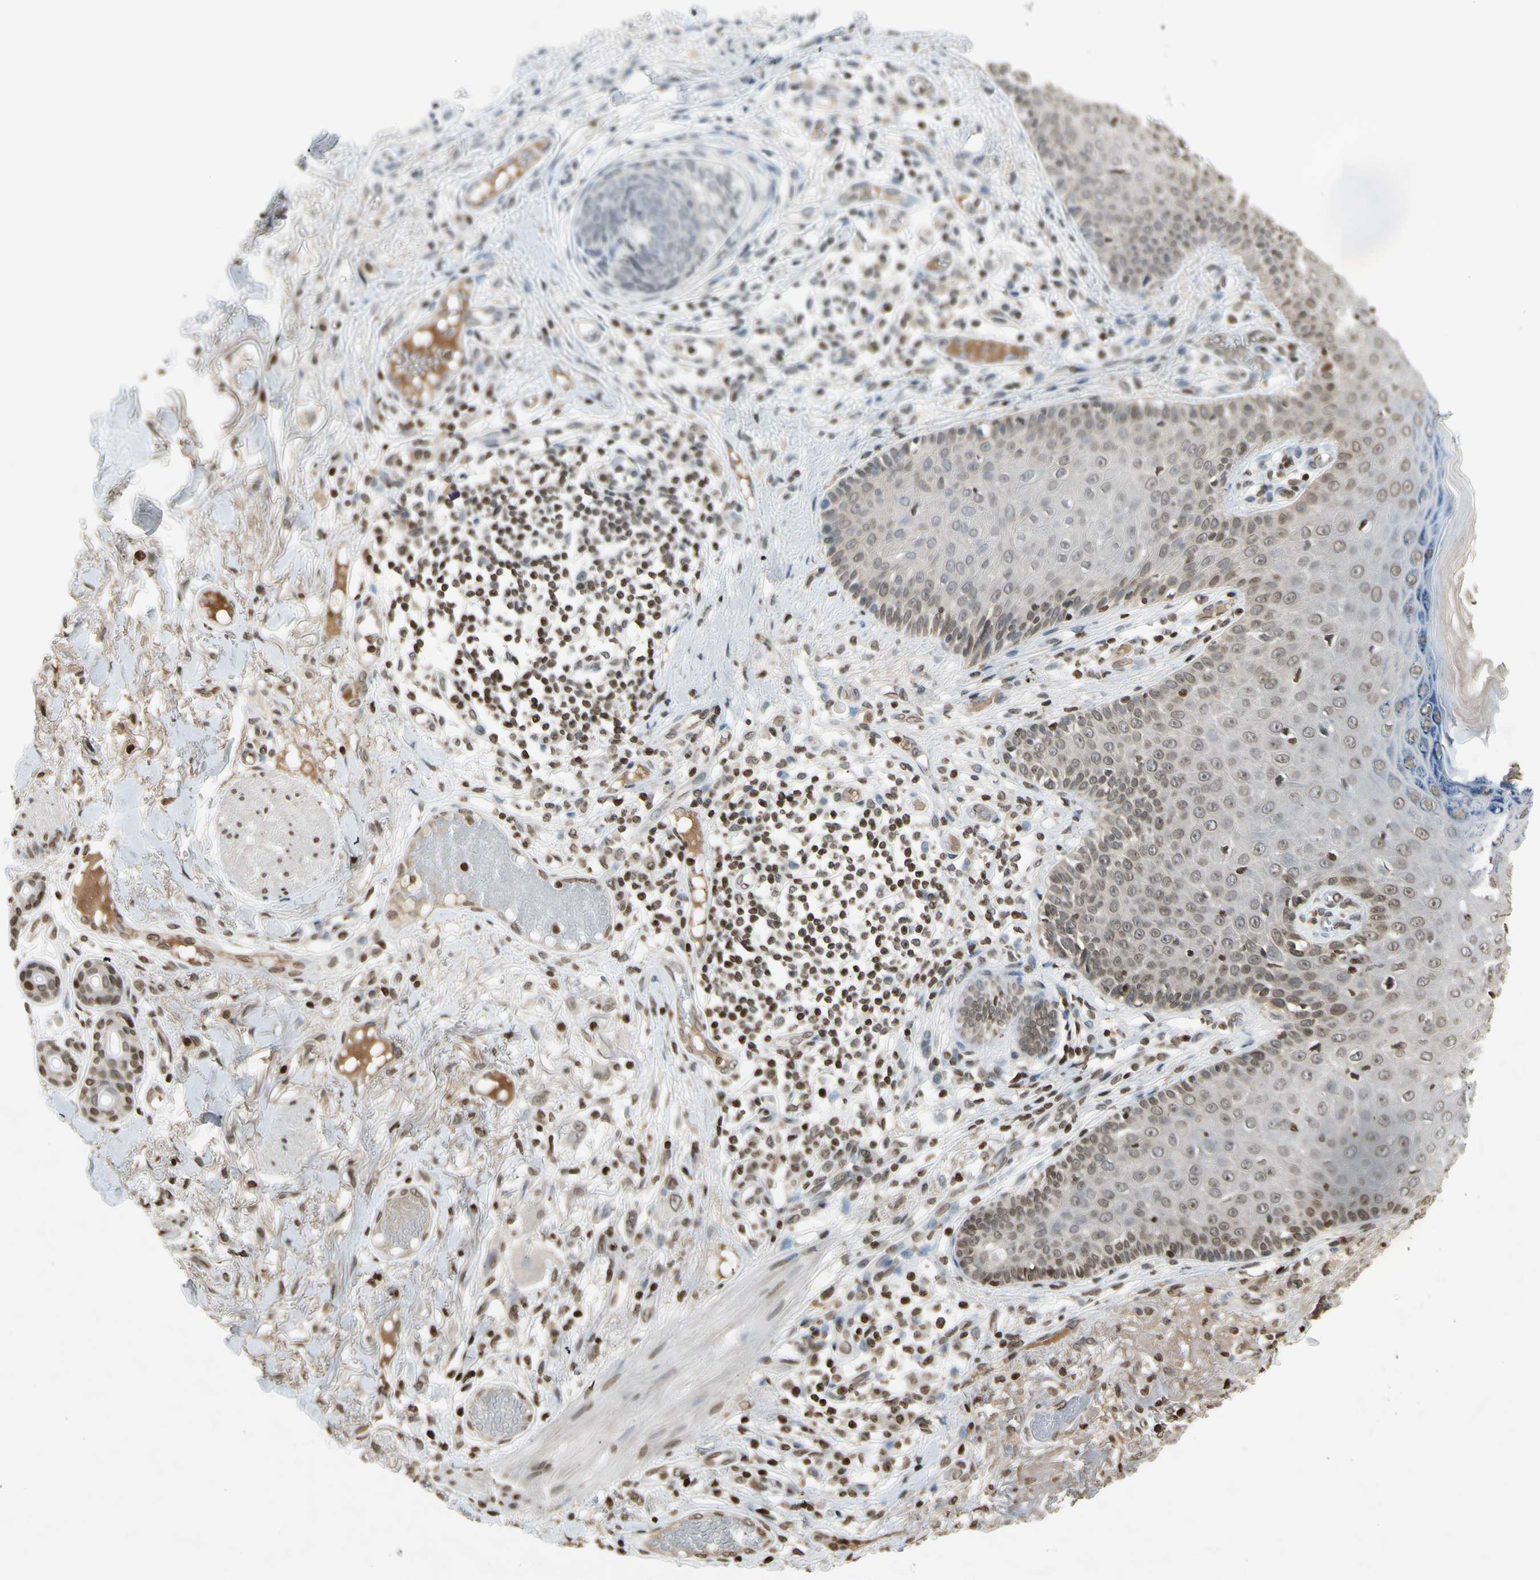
{"staining": {"intensity": "moderate", "quantity": "25%-75%", "location": "nuclear"}, "tissue": "skin cancer", "cell_type": "Tumor cells", "image_type": "cancer", "snomed": [{"axis": "morphology", "description": "Normal tissue, NOS"}, {"axis": "morphology", "description": "Basal cell carcinoma"}, {"axis": "topography", "description": "Skin"}], "caption": "Protein expression analysis of human skin cancer (basal cell carcinoma) reveals moderate nuclear staining in approximately 25%-75% of tumor cells.", "gene": "RORA", "patient": {"sex": "male", "age": 52}}